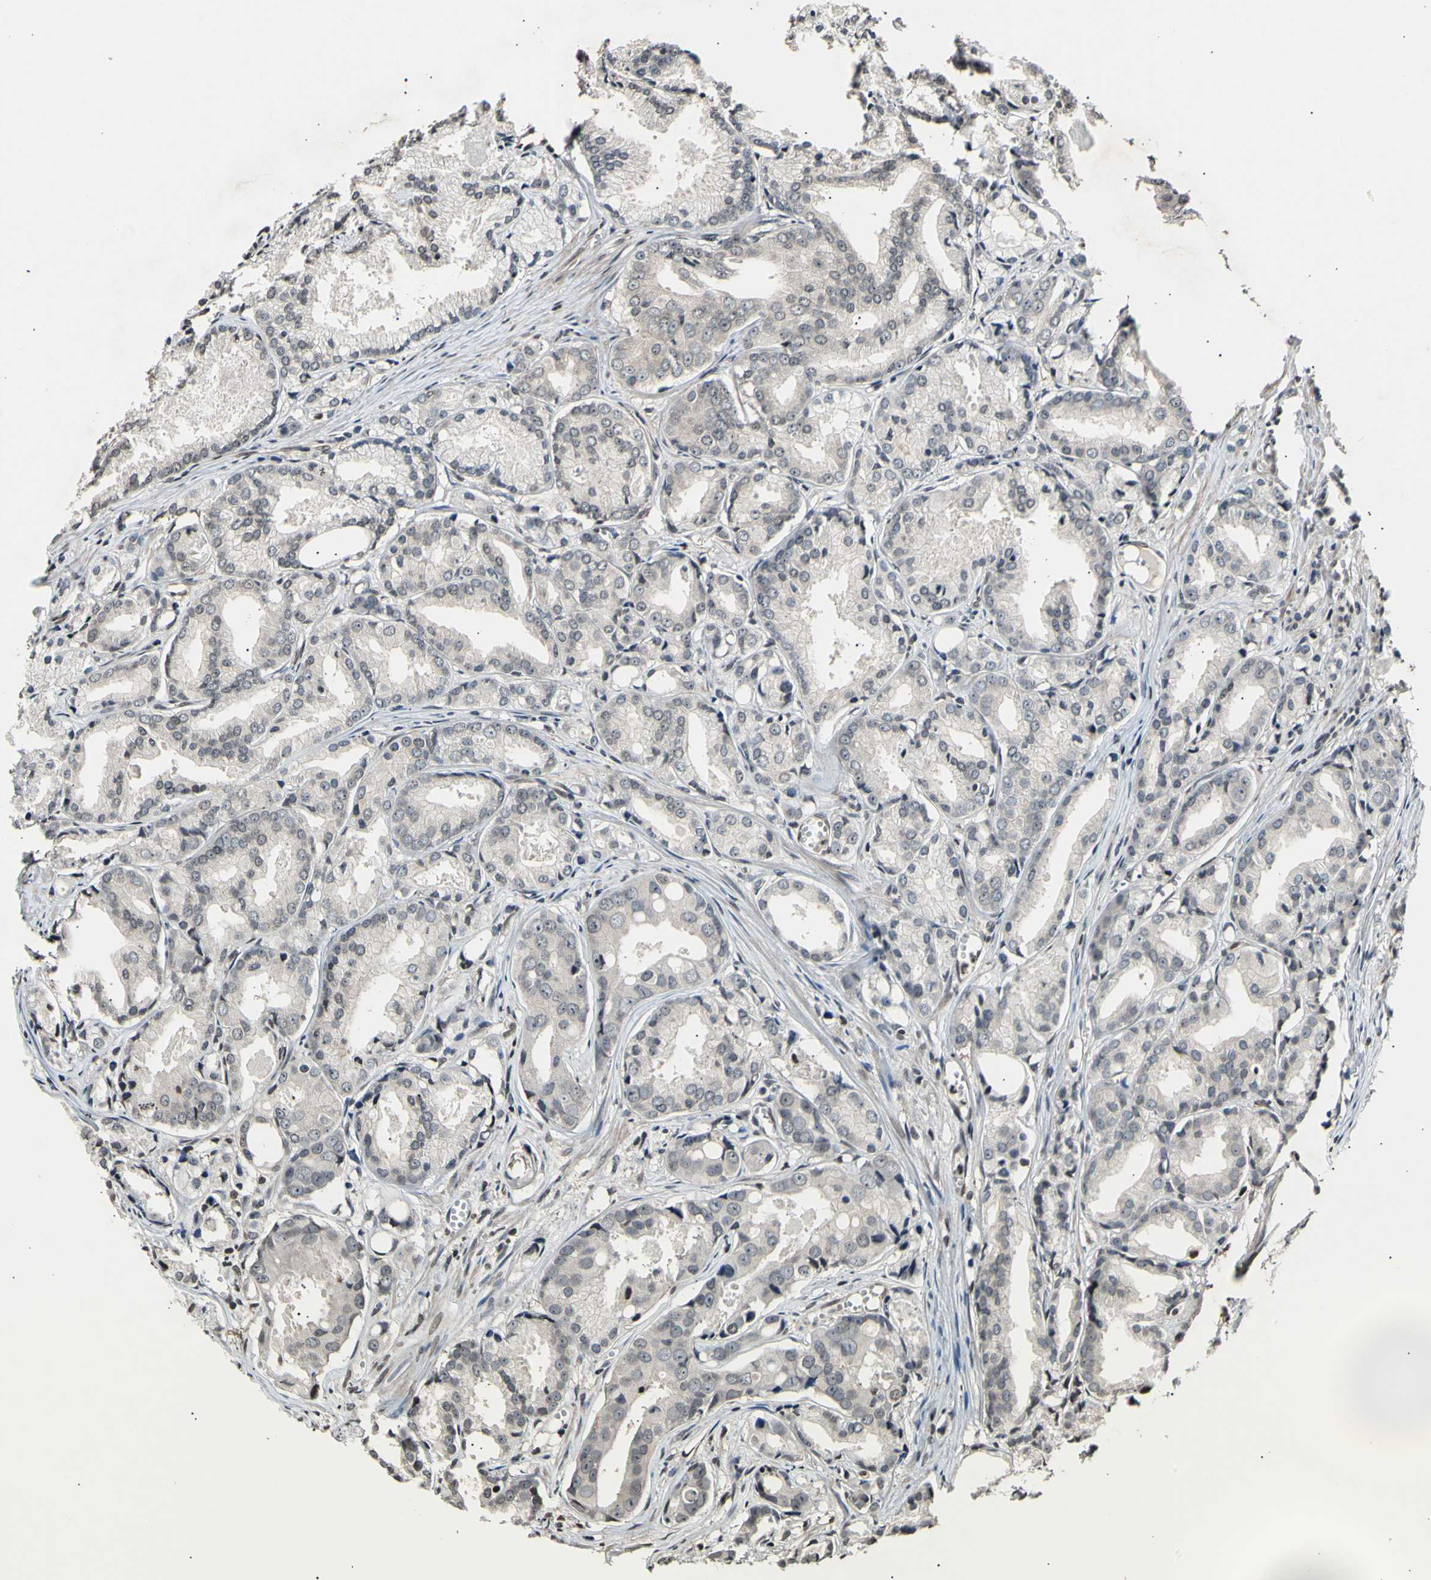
{"staining": {"intensity": "weak", "quantity": ">75%", "location": "cytoplasmic/membranous,nuclear"}, "tissue": "prostate cancer", "cell_type": "Tumor cells", "image_type": "cancer", "snomed": [{"axis": "morphology", "description": "Adenocarcinoma, Low grade"}, {"axis": "topography", "description": "Prostate"}], "caption": "Immunohistochemistry histopathology image of neoplastic tissue: human prostate low-grade adenocarcinoma stained using IHC exhibits low levels of weak protein expression localized specifically in the cytoplasmic/membranous and nuclear of tumor cells, appearing as a cytoplasmic/membranous and nuclear brown color.", "gene": "ANAPC7", "patient": {"sex": "male", "age": 72}}